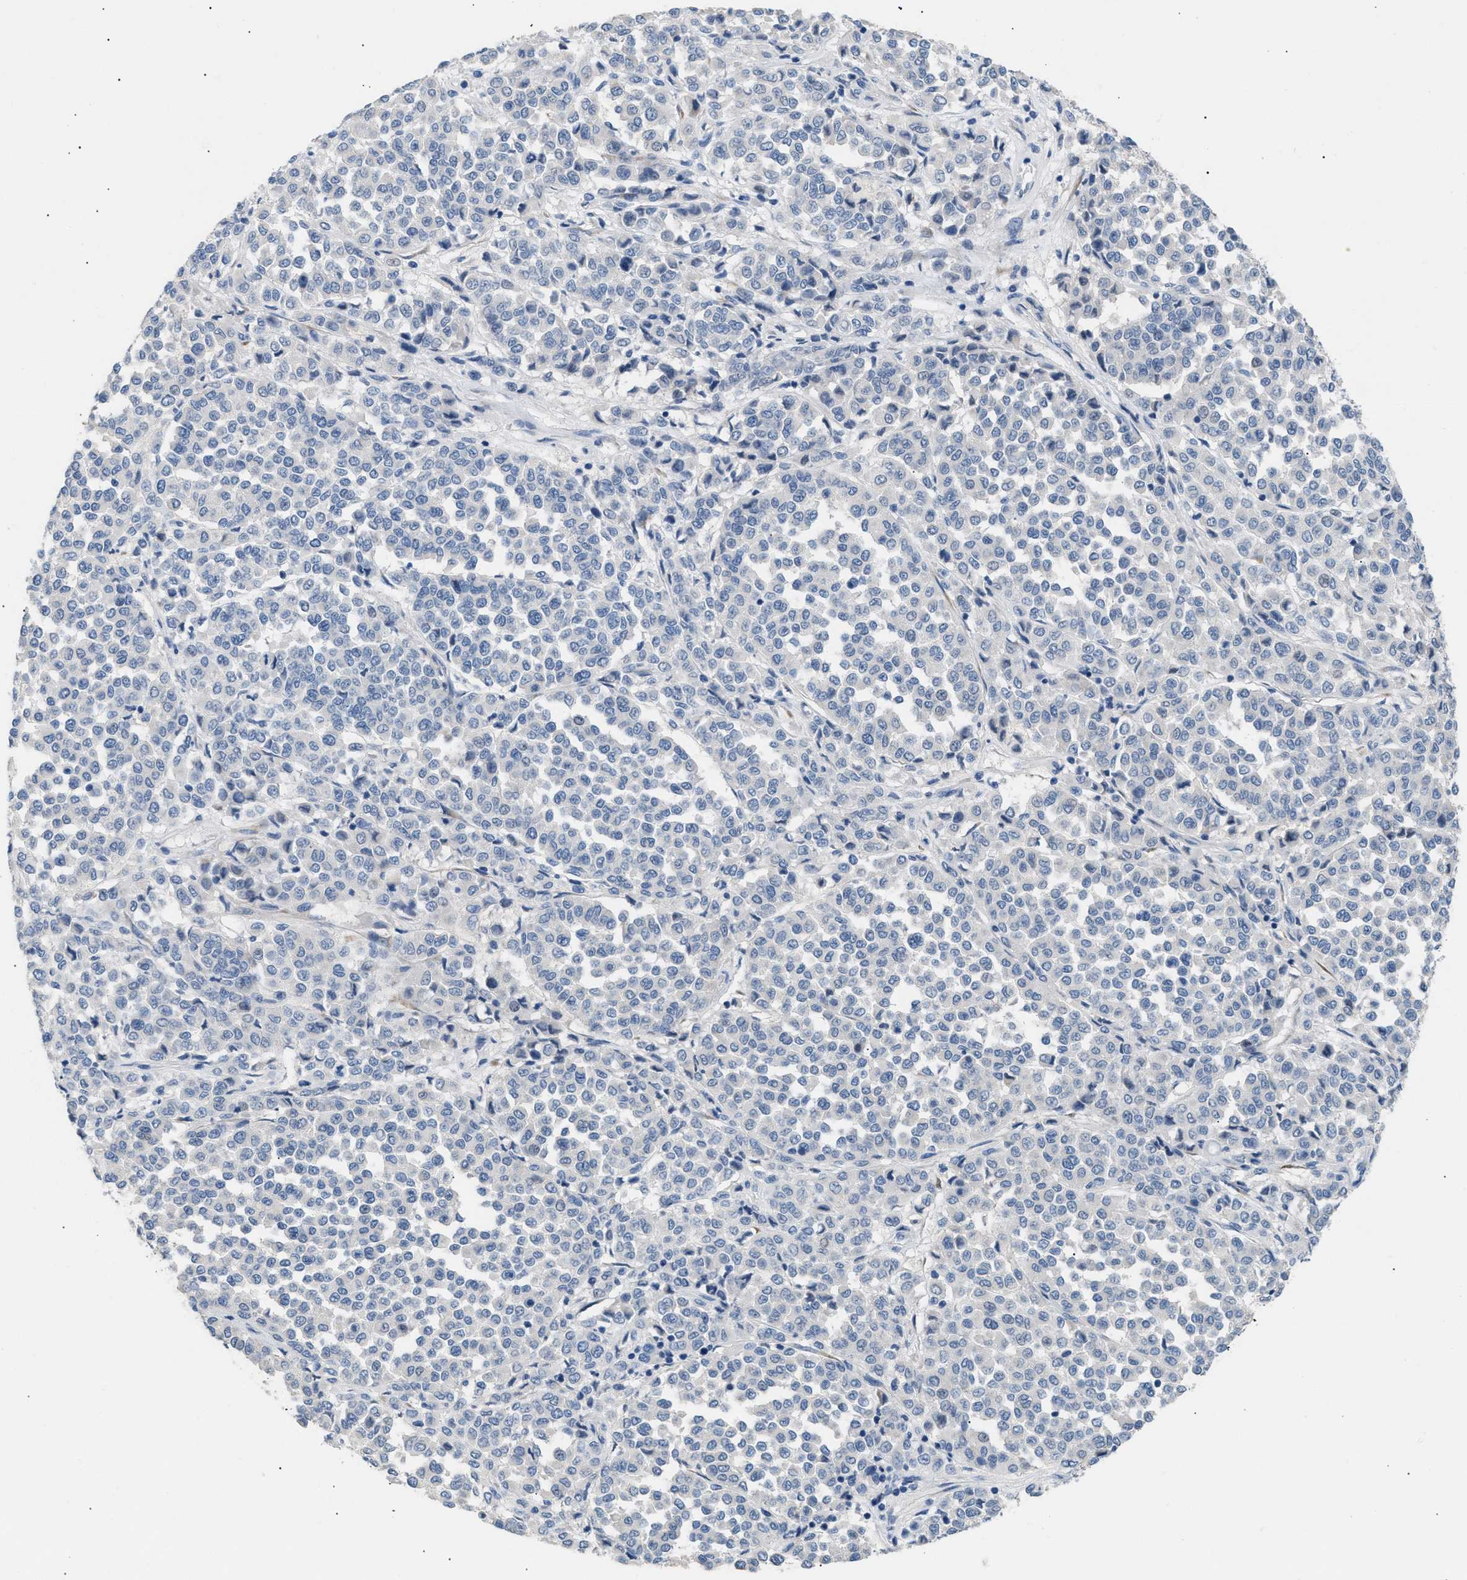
{"staining": {"intensity": "negative", "quantity": "none", "location": "none"}, "tissue": "melanoma", "cell_type": "Tumor cells", "image_type": "cancer", "snomed": [{"axis": "morphology", "description": "Malignant melanoma, Metastatic site"}, {"axis": "topography", "description": "Pancreas"}], "caption": "Protein analysis of melanoma displays no significant staining in tumor cells. (DAB (3,3'-diaminobenzidine) immunohistochemistry (IHC), high magnification).", "gene": "ICA1", "patient": {"sex": "female", "age": 30}}